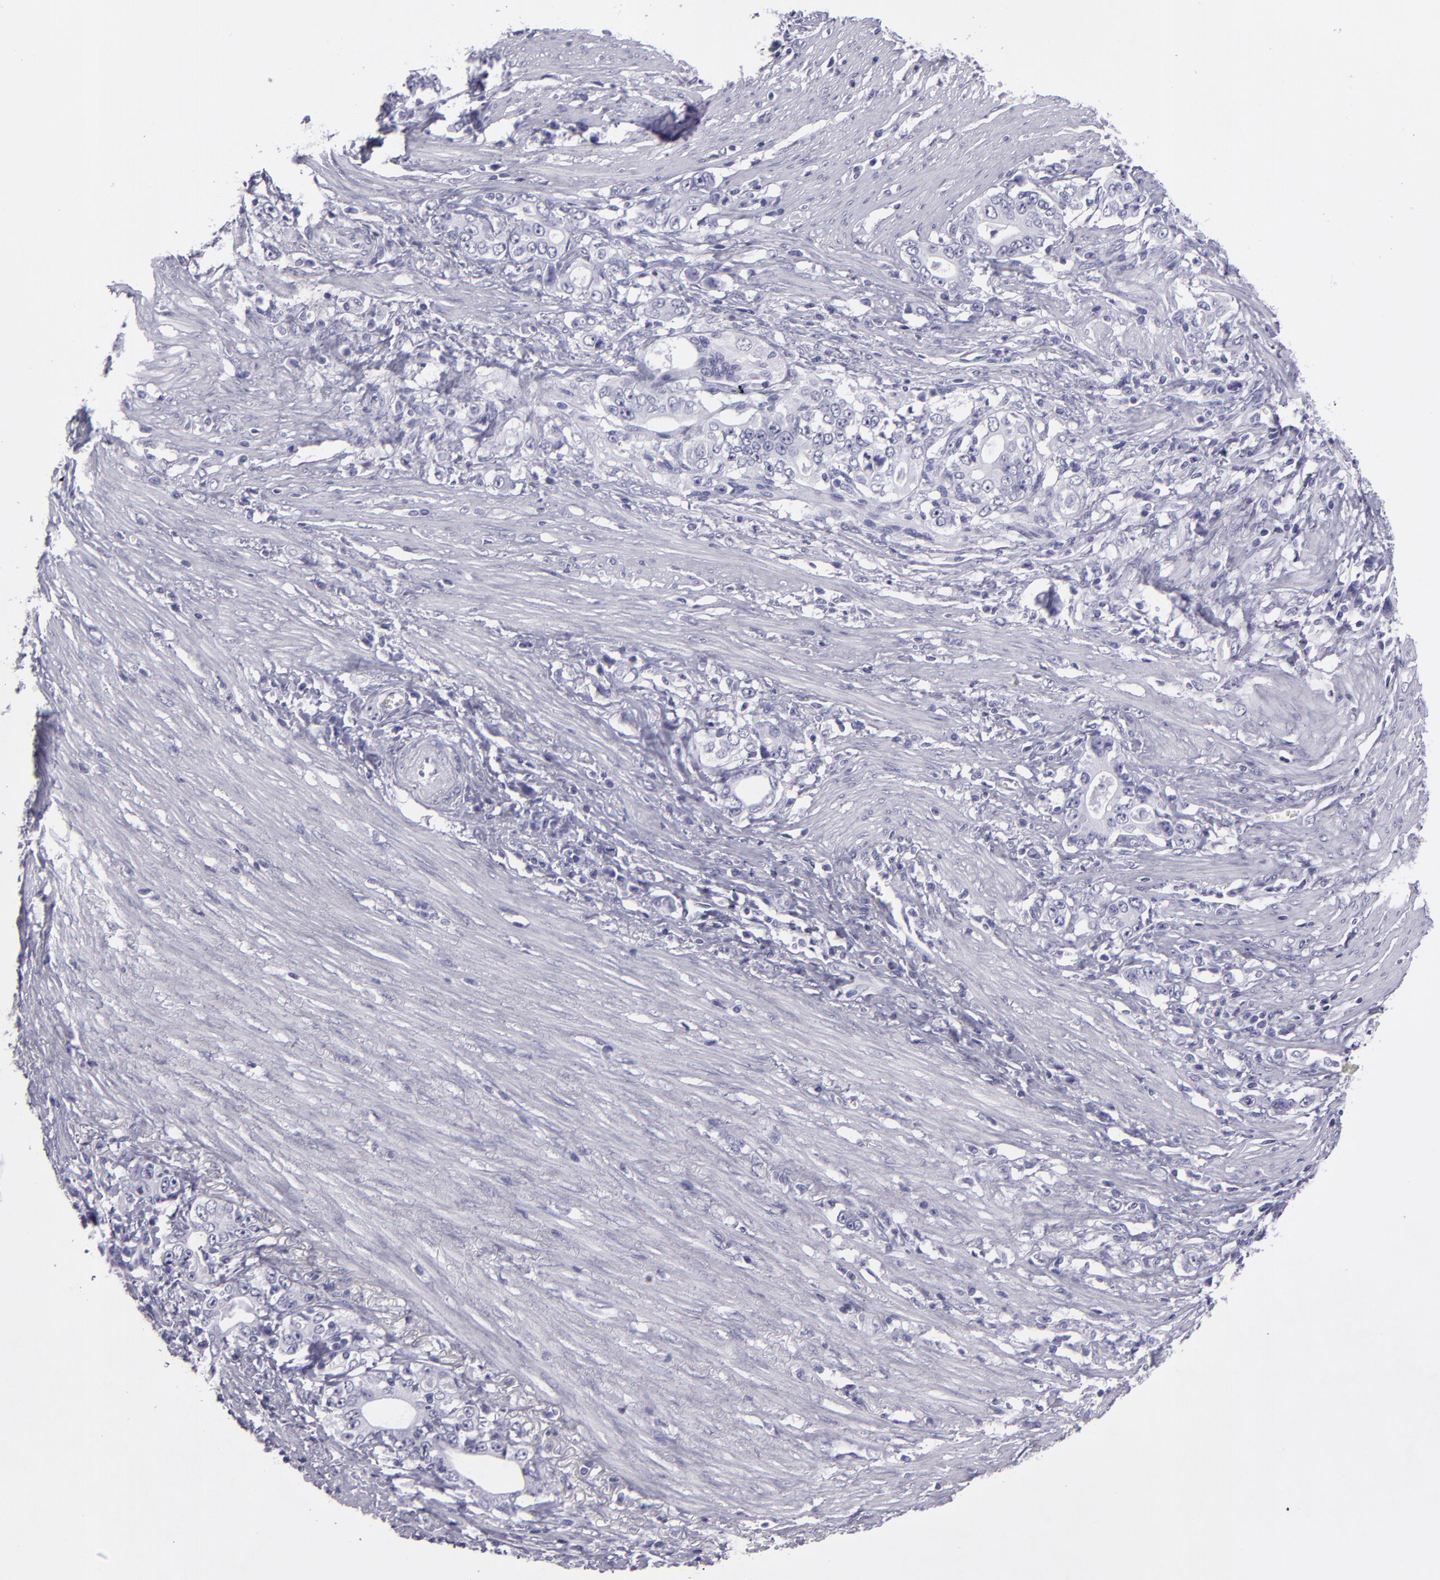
{"staining": {"intensity": "negative", "quantity": "none", "location": "none"}, "tissue": "stomach cancer", "cell_type": "Tumor cells", "image_type": "cancer", "snomed": [{"axis": "morphology", "description": "Adenocarcinoma, NOS"}, {"axis": "topography", "description": "Stomach, lower"}], "caption": "Immunohistochemical staining of adenocarcinoma (stomach) displays no significant expression in tumor cells.", "gene": "CR2", "patient": {"sex": "female", "age": 72}}